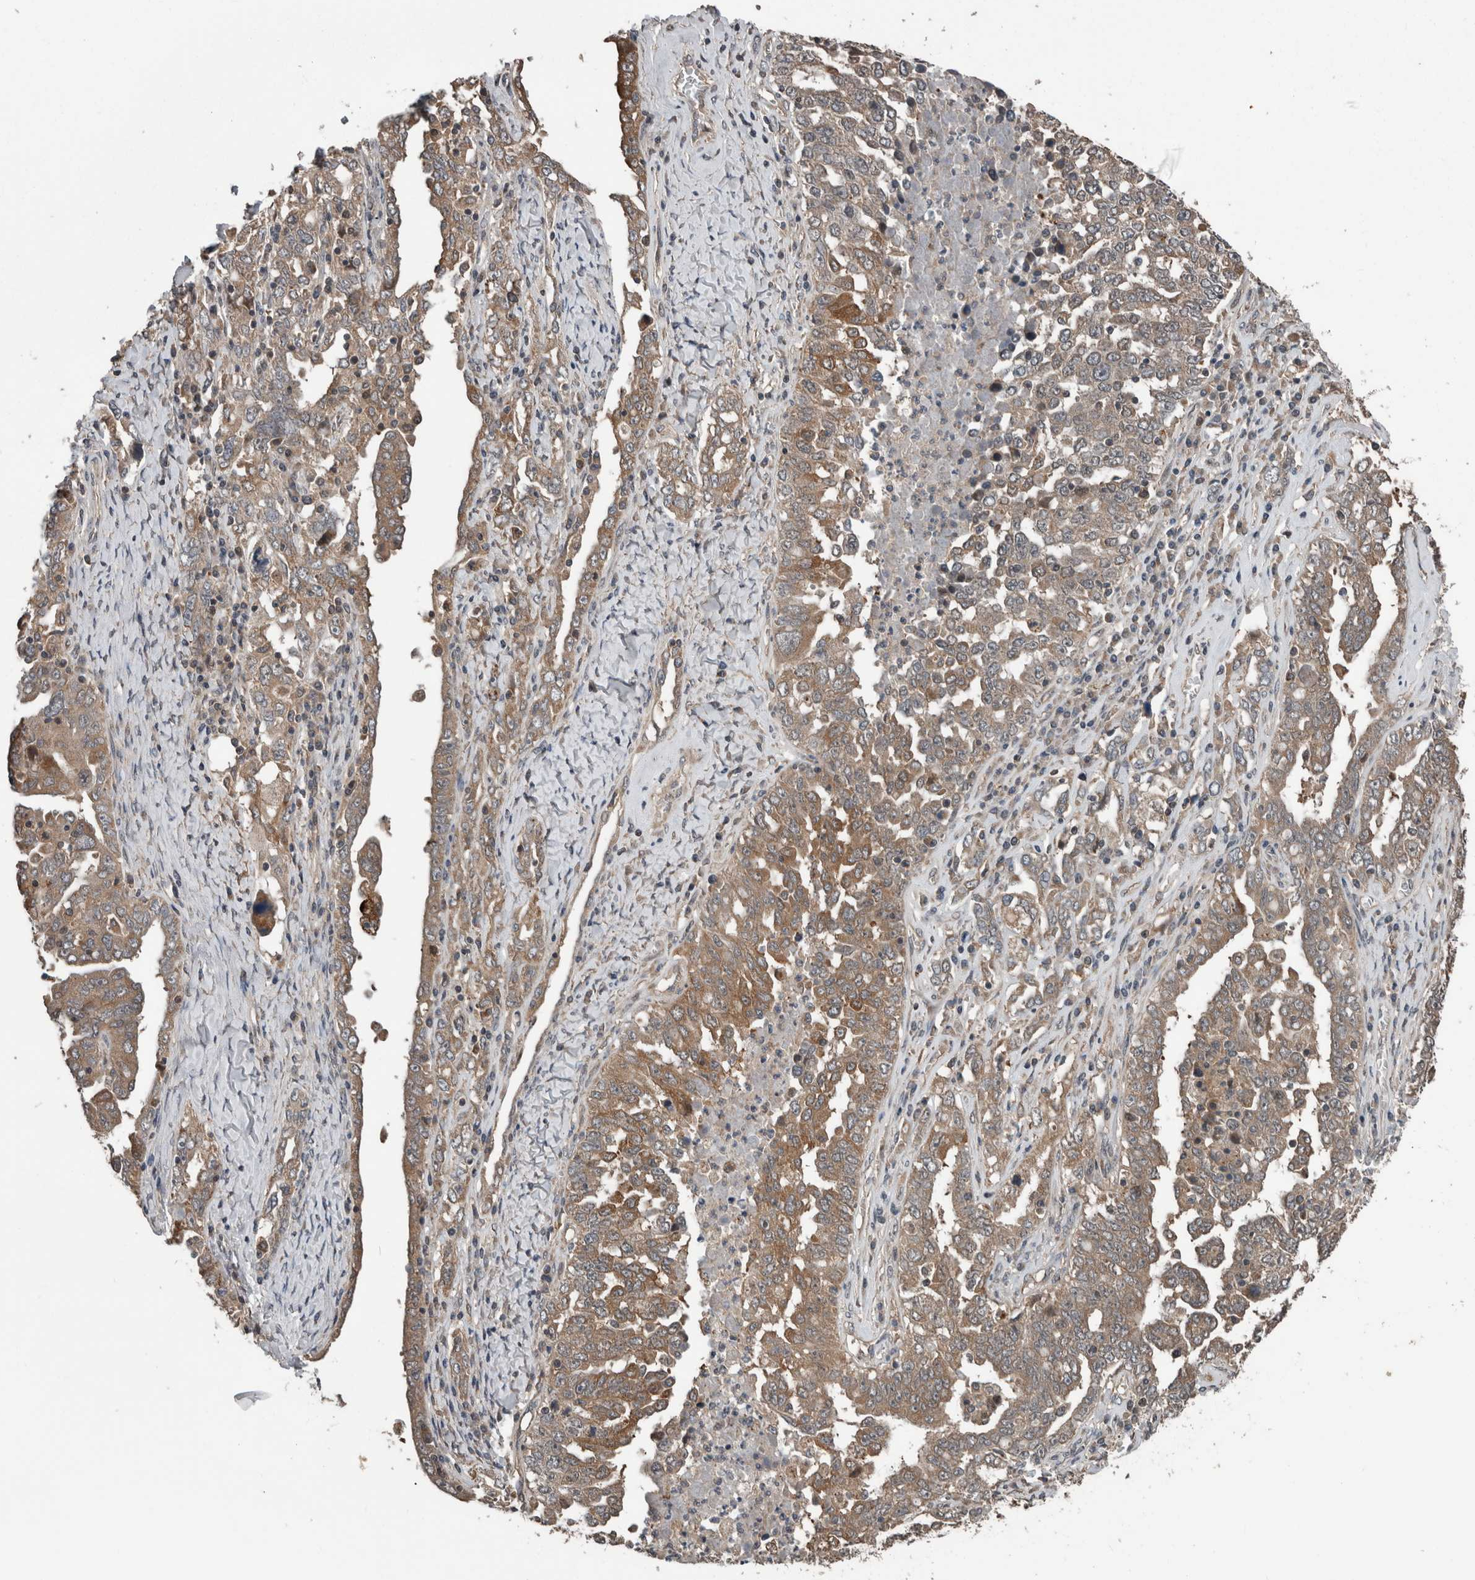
{"staining": {"intensity": "moderate", "quantity": ">75%", "location": "cytoplasmic/membranous"}, "tissue": "ovarian cancer", "cell_type": "Tumor cells", "image_type": "cancer", "snomed": [{"axis": "morphology", "description": "Carcinoma, endometroid"}, {"axis": "topography", "description": "Ovary"}], "caption": "Immunohistochemistry of human ovarian cancer demonstrates medium levels of moderate cytoplasmic/membranous staining in about >75% of tumor cells.", "gene": "RIOK3", "patient": {"sex": "female", "age": 62}}